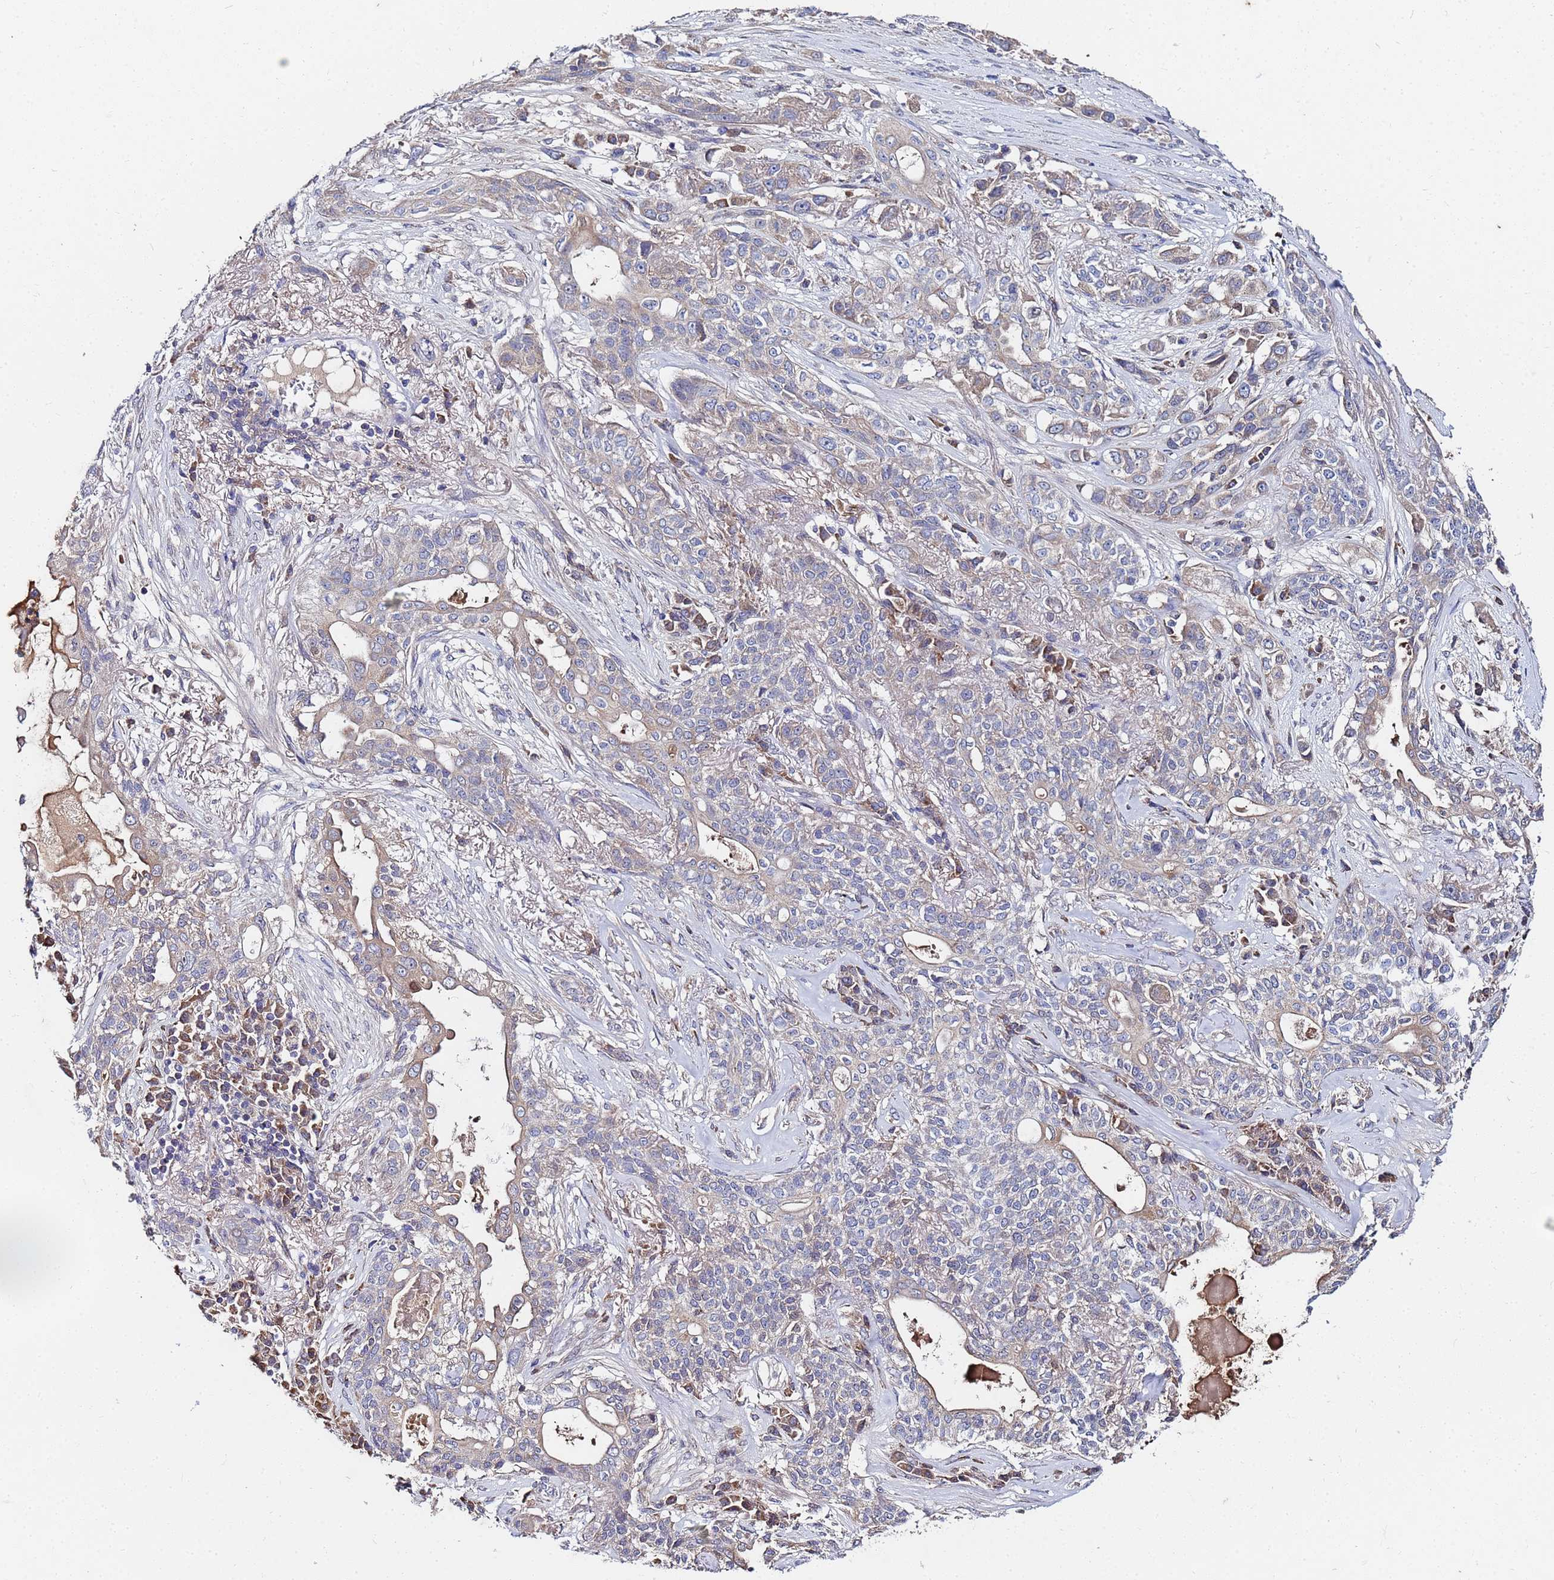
{"staining": {"intensity": "weak", "quantity": "<25%", "location": "cytoplasmic/membranous"}, "tissue": "lung cancer", "cell_type": "Tumor cells", "image_type": "cancer", "snomed": [{"axis": "morphology", "description": "Squamous cell carcinoma, NOS"}, {"axis": "topography", "description": "Lung"}], "caption": "Image shows no significant protein expression in tumor cells of squamous cell carcinoma (lung).", "gene": "C5orf34", "patient": {"sex": "female", "age": 70}}